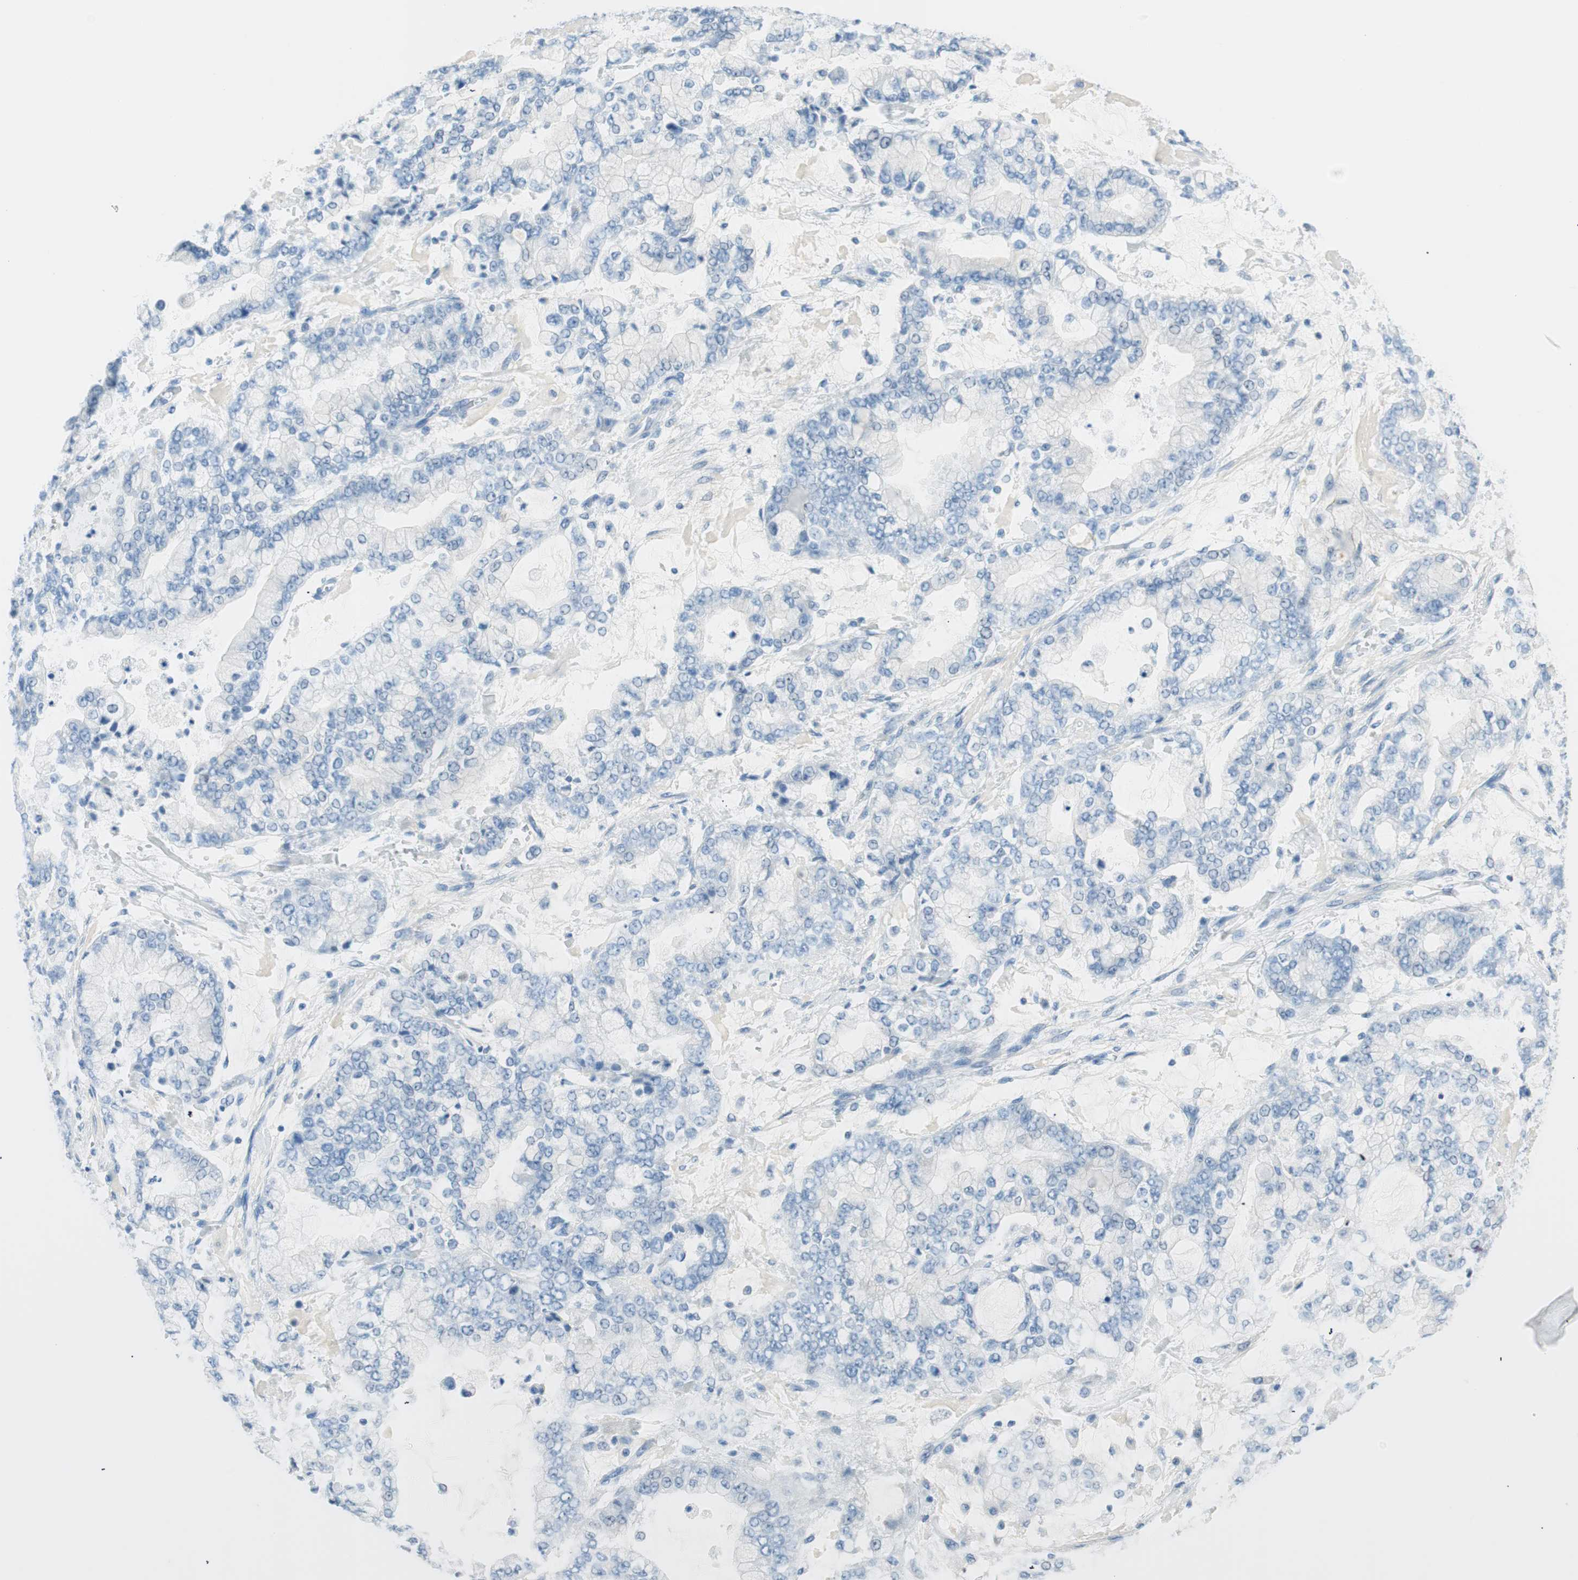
{"staining": {"intensity": "negative", "quantity": "none", "location": "none"}, "tissue": "stomach cancer", "cell_type": "Tumor cells", "image_type": "cancer", "snomed": [{"axis": "morphology", "description": "Adenocarcinoma, NOS"}, {"axis": "topography", "description": "Stomach"}], "caption": "Immunohistochemical staining of human adenocarcinoma (stomach) demonstrates no significant positivity in tumor cells.", "gene": "TNFRSF13C", "patient": {"sex": "male", "age": 76}}